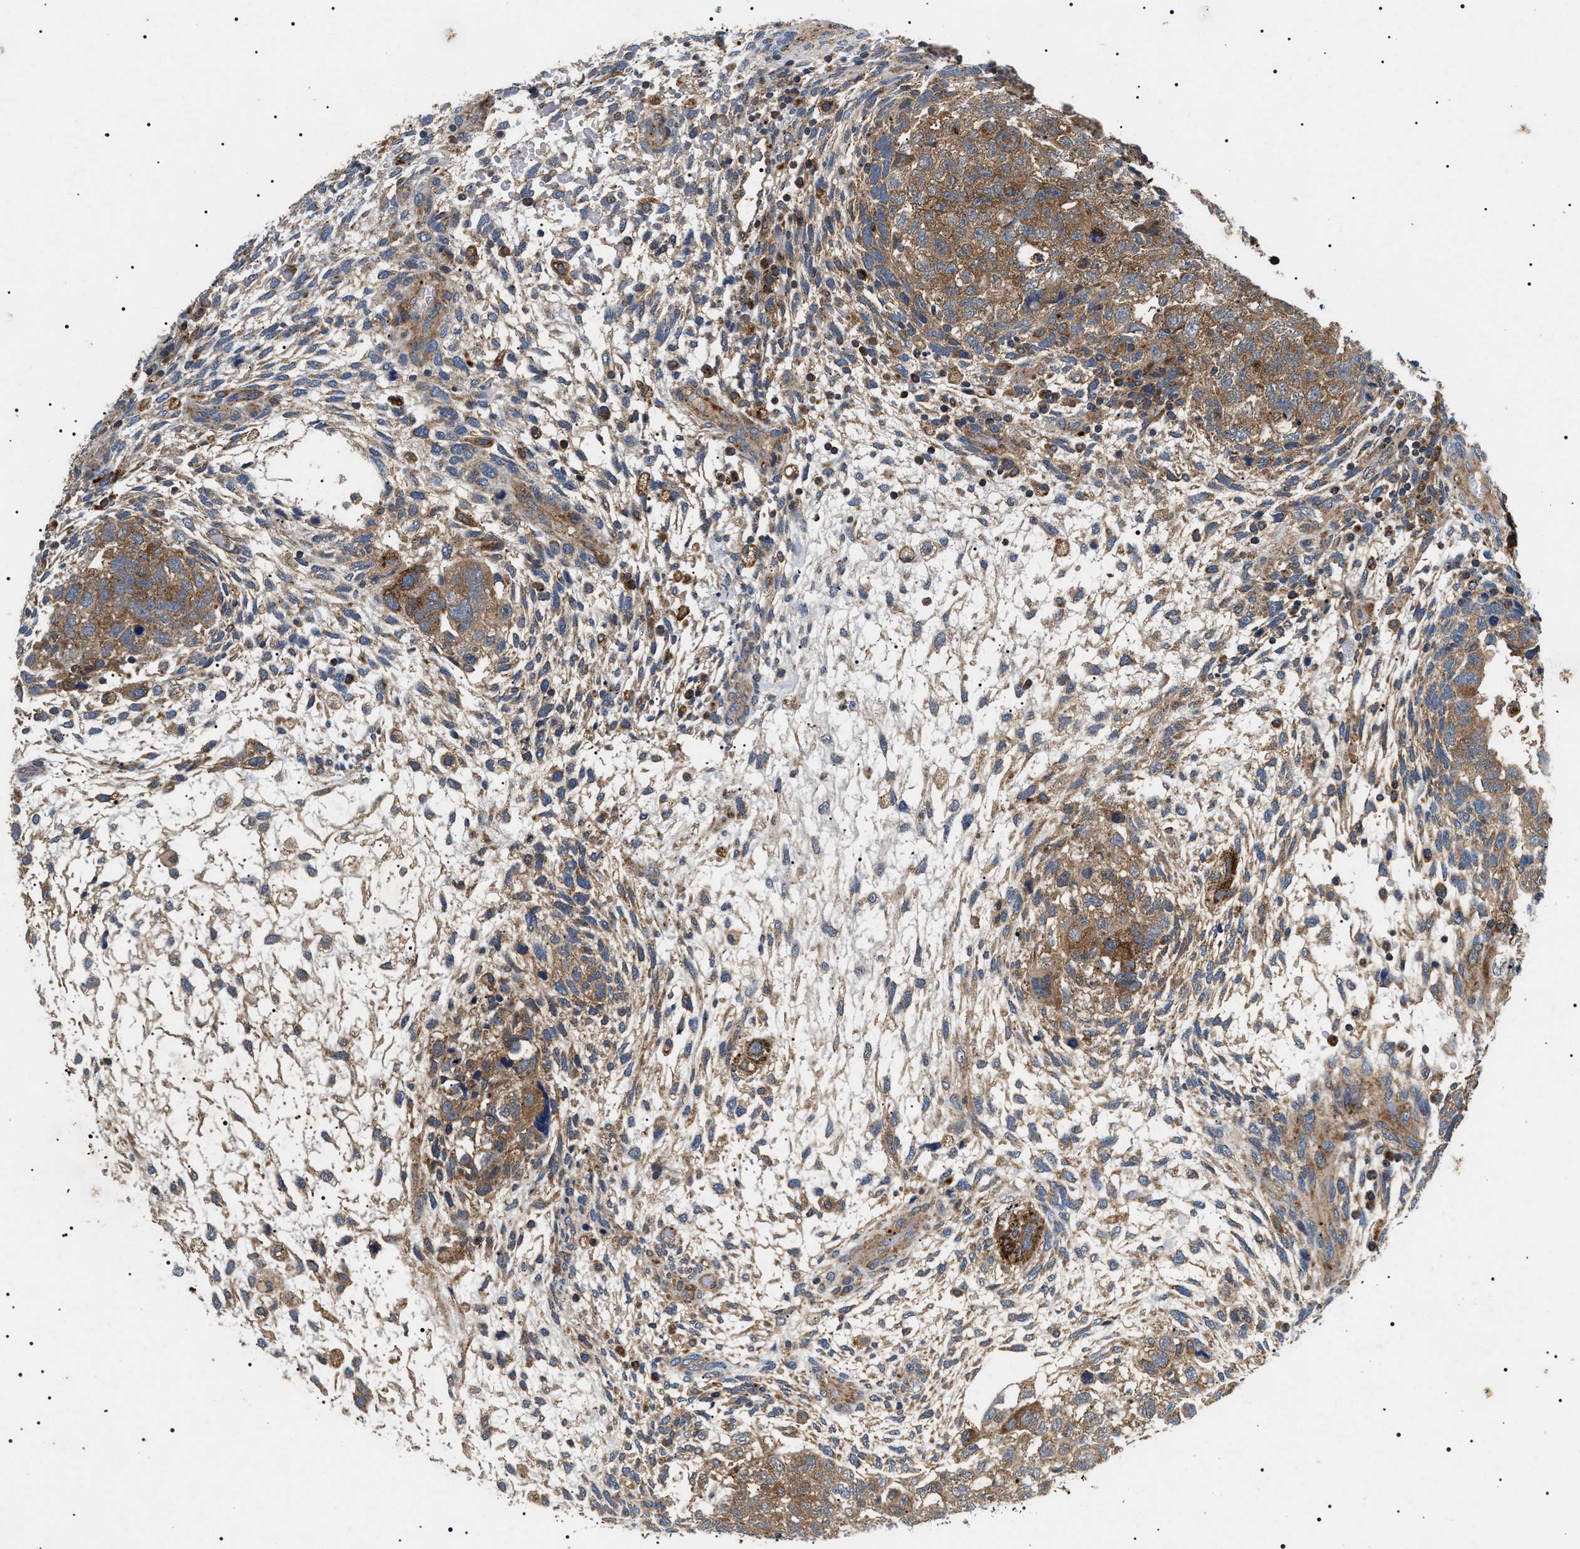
{"staining": {"intensity": "moderate", "quantity": ">75%", "location": "cytoplasmic/membranous"}, "tissue": "testis cancer", "cell_type": "Tumor cells", "image_type": "cancer", "snomed": [{"axis": "morphology", "description": "Carcinoma, Embryonal, NOS"}, {"axis": "topography", "description": "Testis"}], "caption": "High-magnification brightfield microscopy of testis cancer stained with DAB (3,3'-diaminobenzidine) (brown) and counterstained with hematoxylin (blue). tumor cells exhibit moderate cytoplasmic/membranous positivity is identified in about>75% of cells.", "gene": "OXSM", "patient": {"sex": "male", "age": 36}}